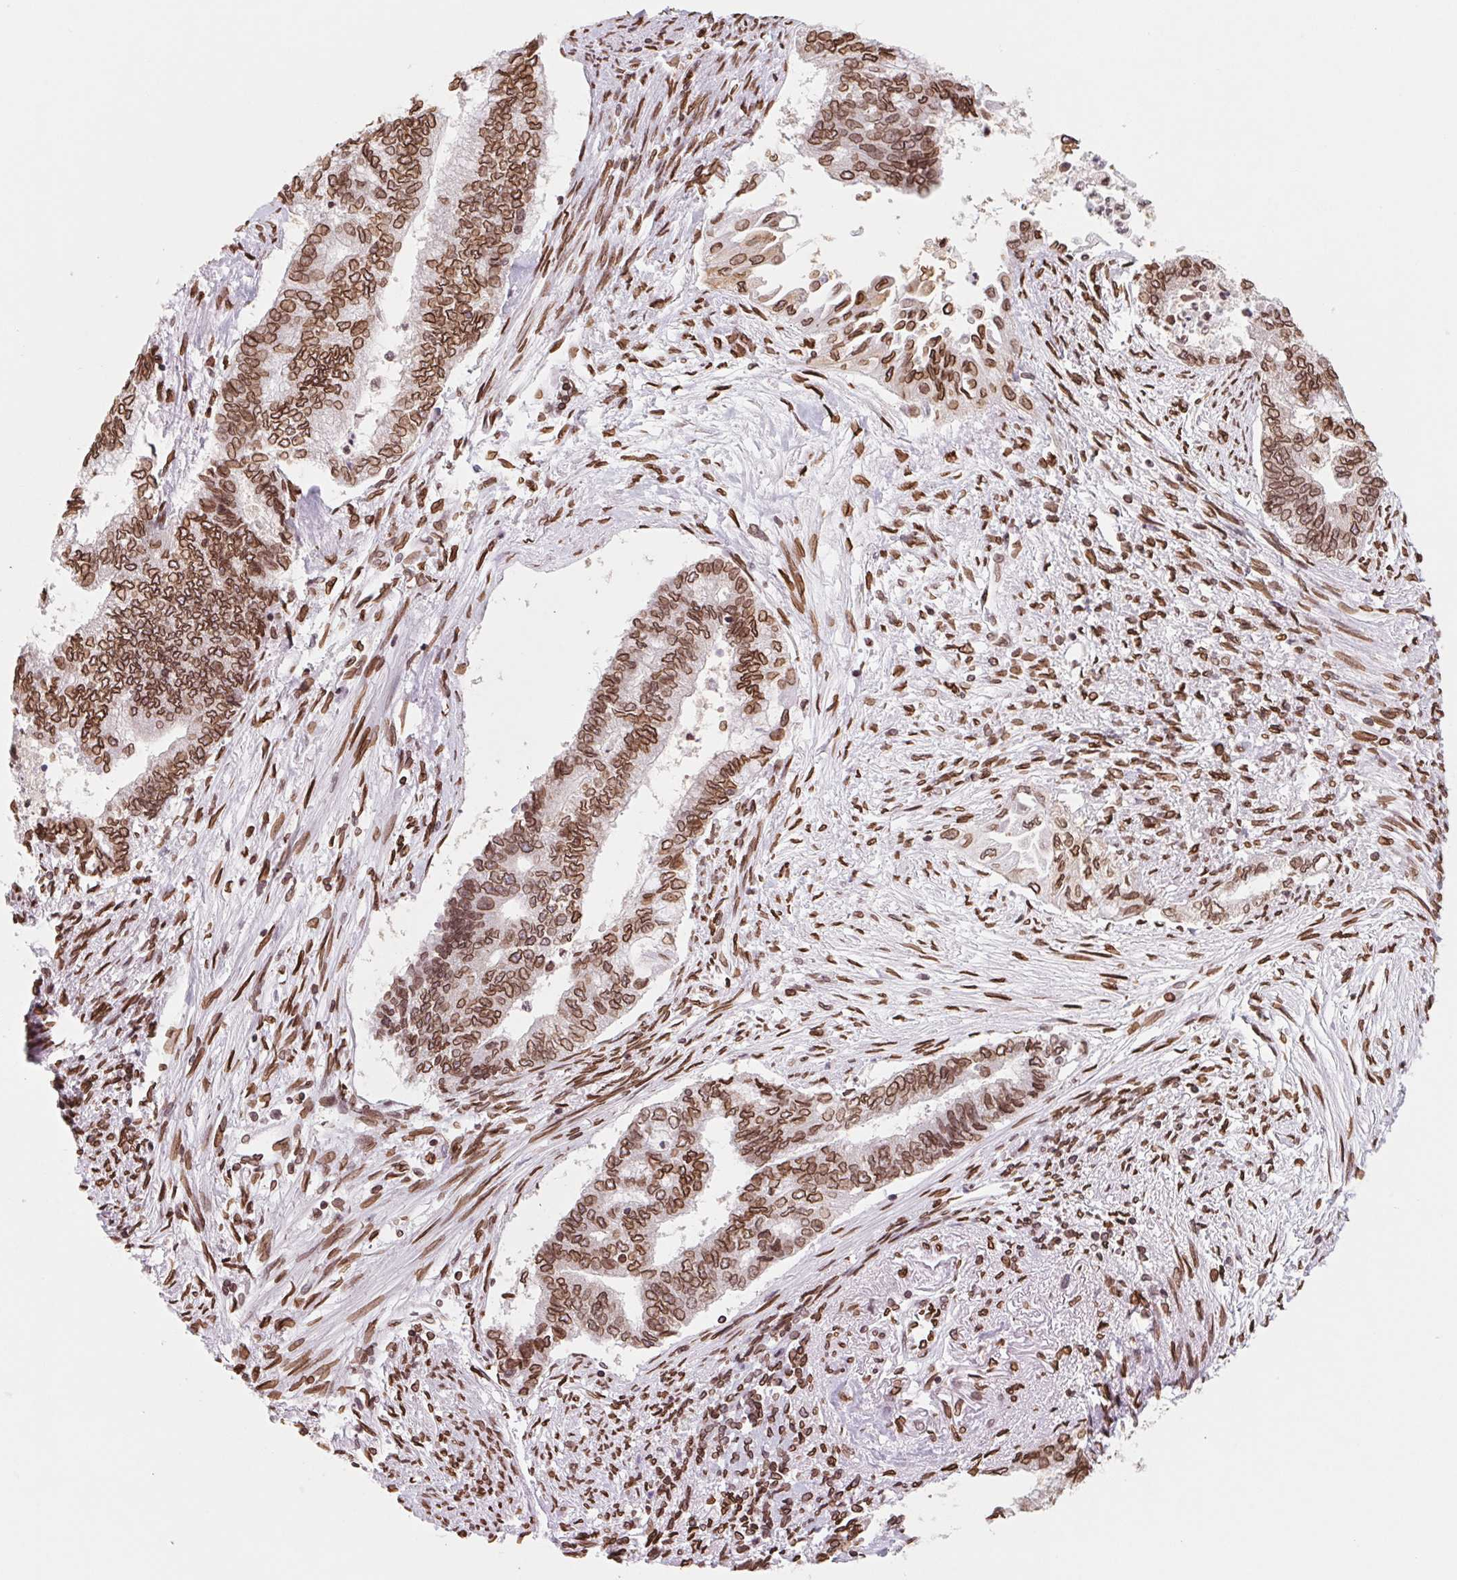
{"staining": {"intensity": "strong", "quantity": ">75%", "location": "cytoplasmic/membranous,nuclear"}, "tissue": "endometrial cancer", "cell_type": "Tumor cells", "image_type": "cancer", "snomed": [{"axis": "morphology", "description": "Adenocarcinoma, NOS"}, {"axis": "topography", "description": "Endometrium"}], "caption": "Protein analysis of endometrial adenocarcinoma tissue exhibits strong cytoplasmic/membranous and nuclear expression in approximately >75% of tumor cells.", "gene": "LMNB2", "patient": {"sex": "female", "age": 65}}